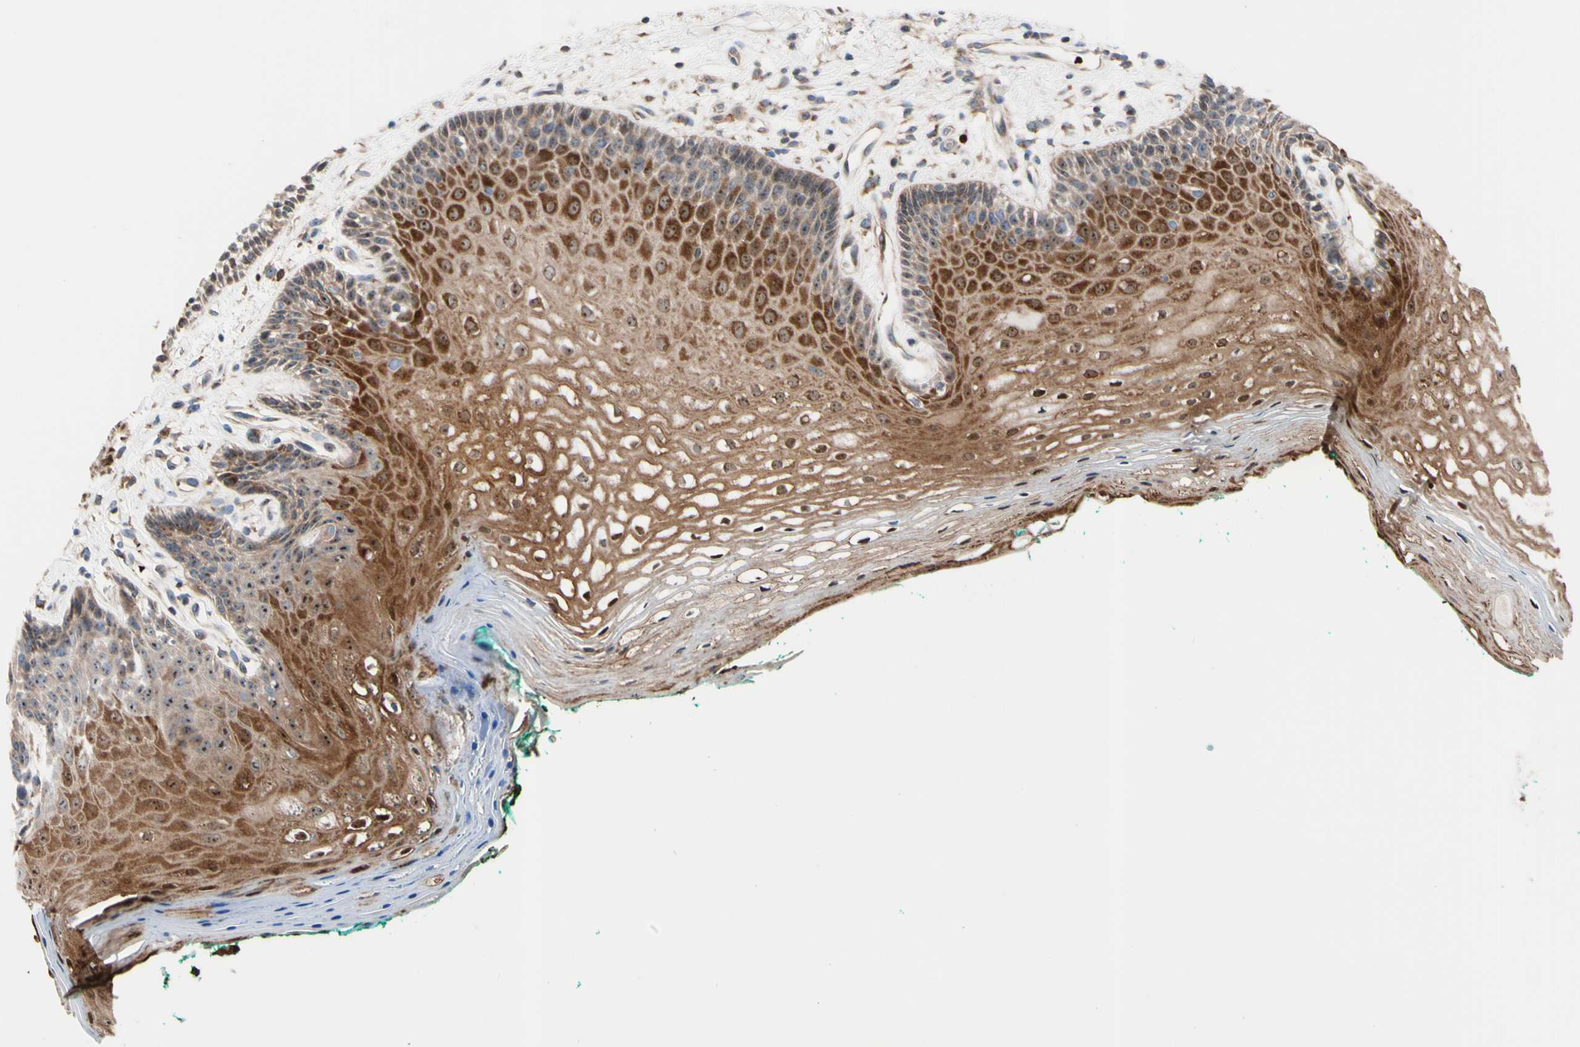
{"staining": {"intensity": "strong", "quantity": ">75%", "location": "cytoplasmic/membranous,nuclear"}, "tissue": "oral mucosa", "cell_type": "Squamous epithelial cells", "image_type": "normal", "snomed": [{"axis": "morphology", "description": "Normal tissue, NOS"}, {"axis": "topography", "description": "Skeletal muscle"}, {"axis": "topography", "description": "Oral tissue"}, {"axis": "topography", "description": "Peripheral nerve tissue"}], "caption": "Immunohistochemistry of unremarkable human oral mucosa shows high levels of strong cytoplasmic/membranous,nuclear staining in approximately >75% of squamous epithelial cells.", "gene": "USP9X", "patient": {"sex": "female", "age": 84}}